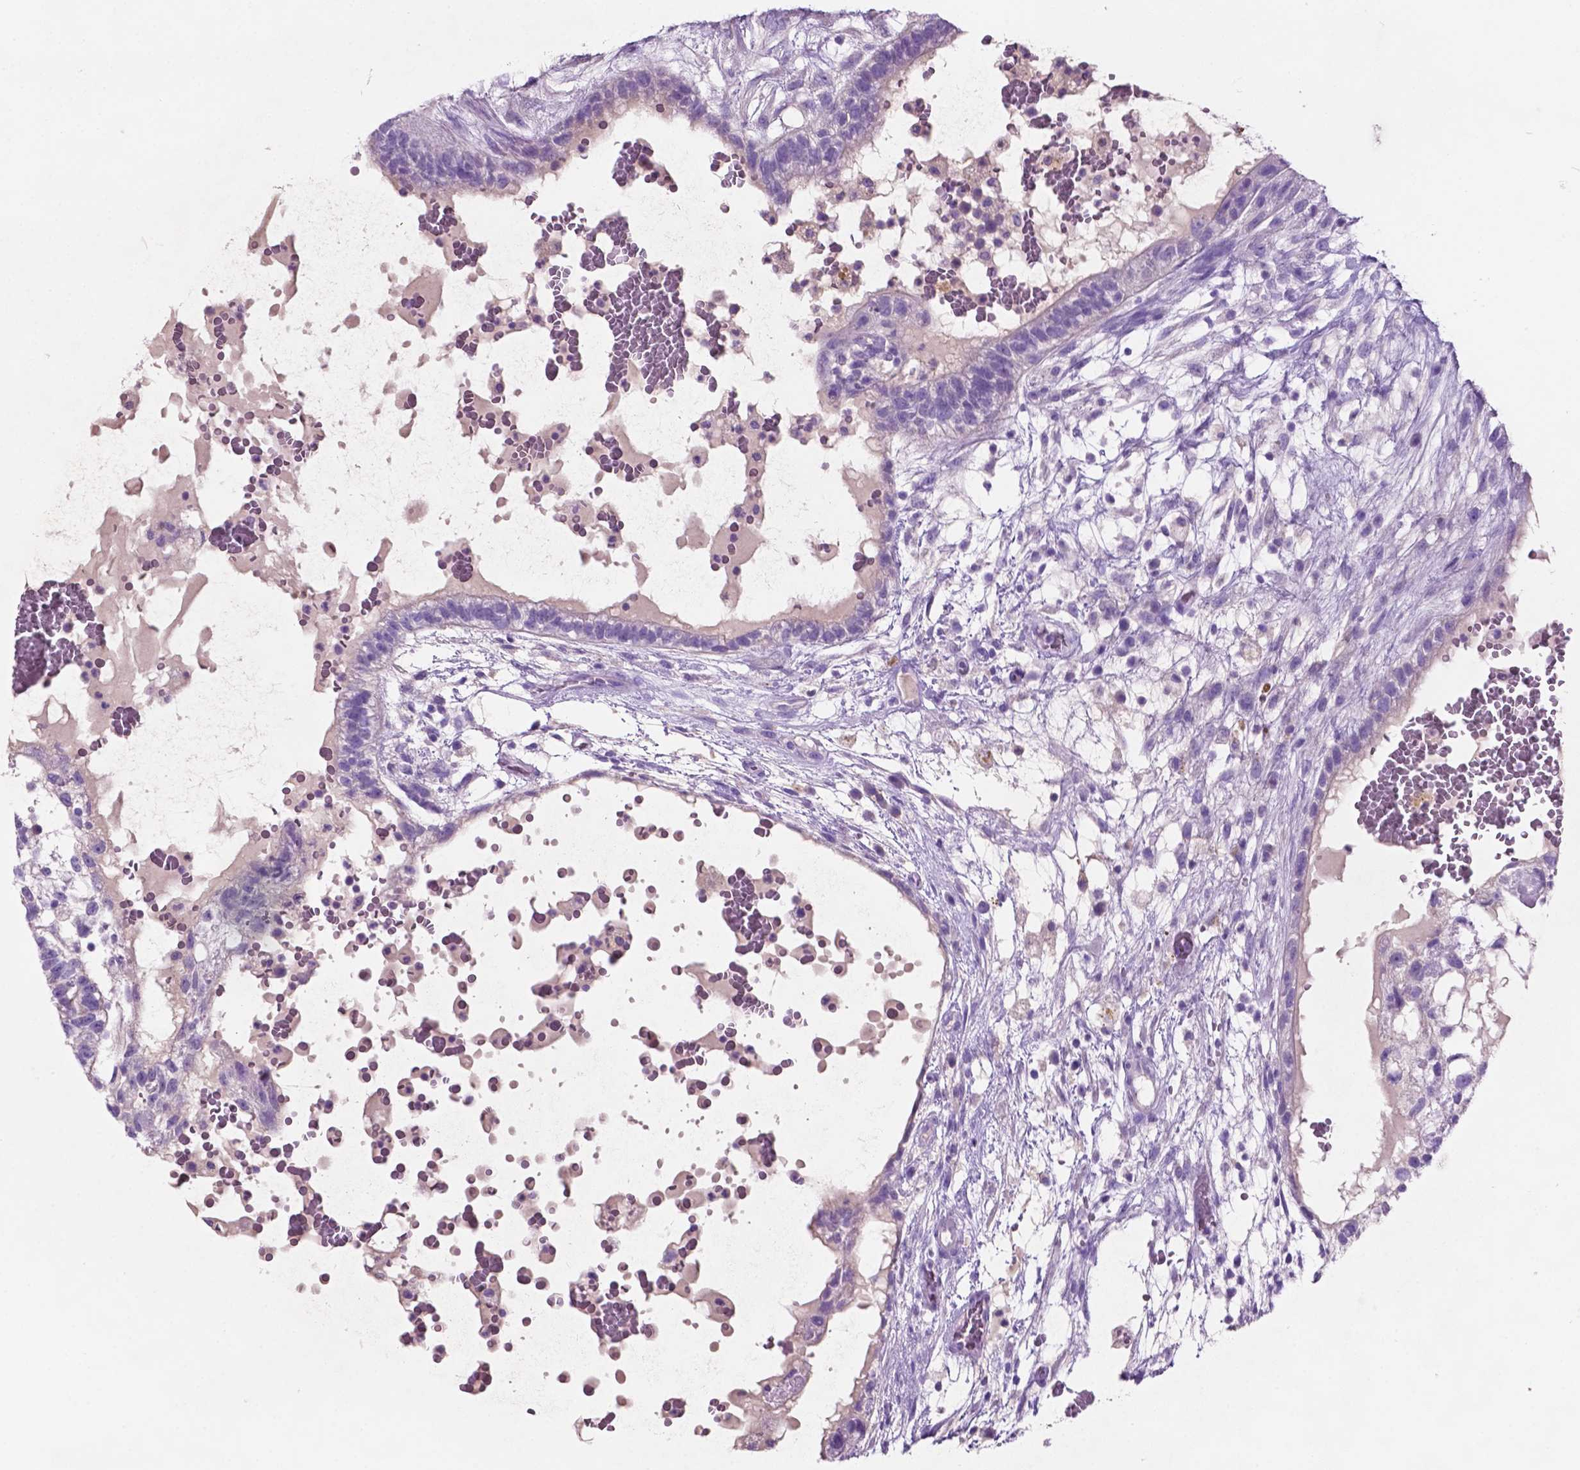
{"staining": {"intensity": "negative", "quantity": "none", "location": "none"}, "tissue": "testis cancer", "cell_type": "Tumor cells", "image_type": "cancer", "snomed": [{"axis": "morphology", "description": "Normal tissue, NOS"}, {"axis": "morphology", "description": "Carcinoma, Embryonal, NOS"}, {"axis": "topography", "description": "Testis"}], "caption": "Testis cancer was stained to show a protein in brown. There is no significant staining in tumor cells.", "gene": "POU4F1", "patient": {"sex": "male", "age": 32}}